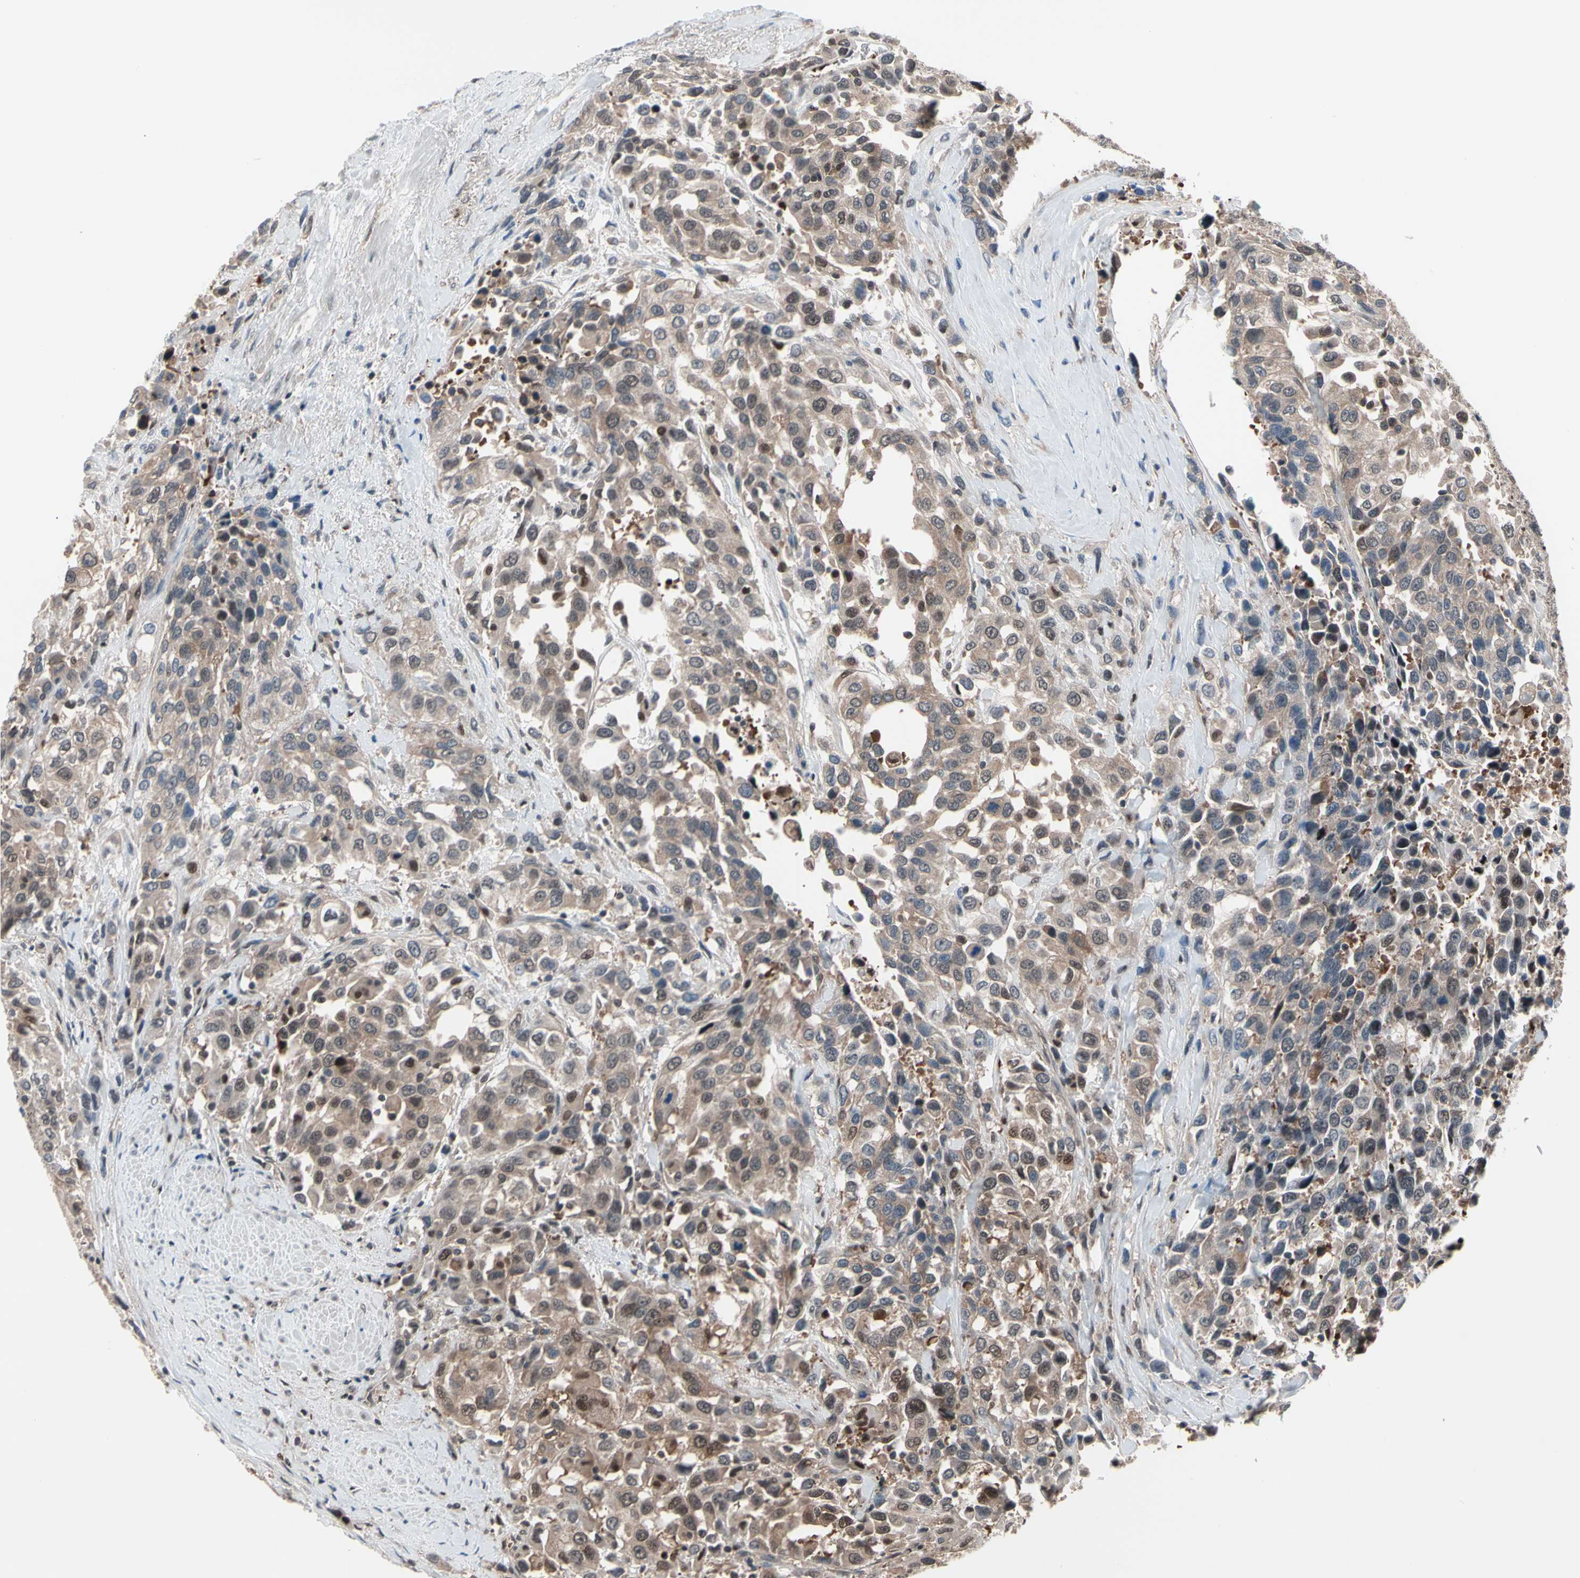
{"staining": {"intensity": "weak", "quantity": ">75%", "location": "cytoplasmic/membranous"}, "tissue": "urothelial cancer", "cell_type": "Tumor cells", "image_type": "cancer", "snomed": [{"axis": "morphology", "description": "Urothelial carcinoma, High grade"}, {"axis": "topography", "description": "Urinary bladder"}], "caption": "Immunohistochemistry (IHC) (DAB) staining of human urothelial cancer demonstrates weak cytoplasmic/membranous protein staining in about >75% of tumor cells.", "gene": "PSMA2", "patient": {"sex": "female", "age": 80}}